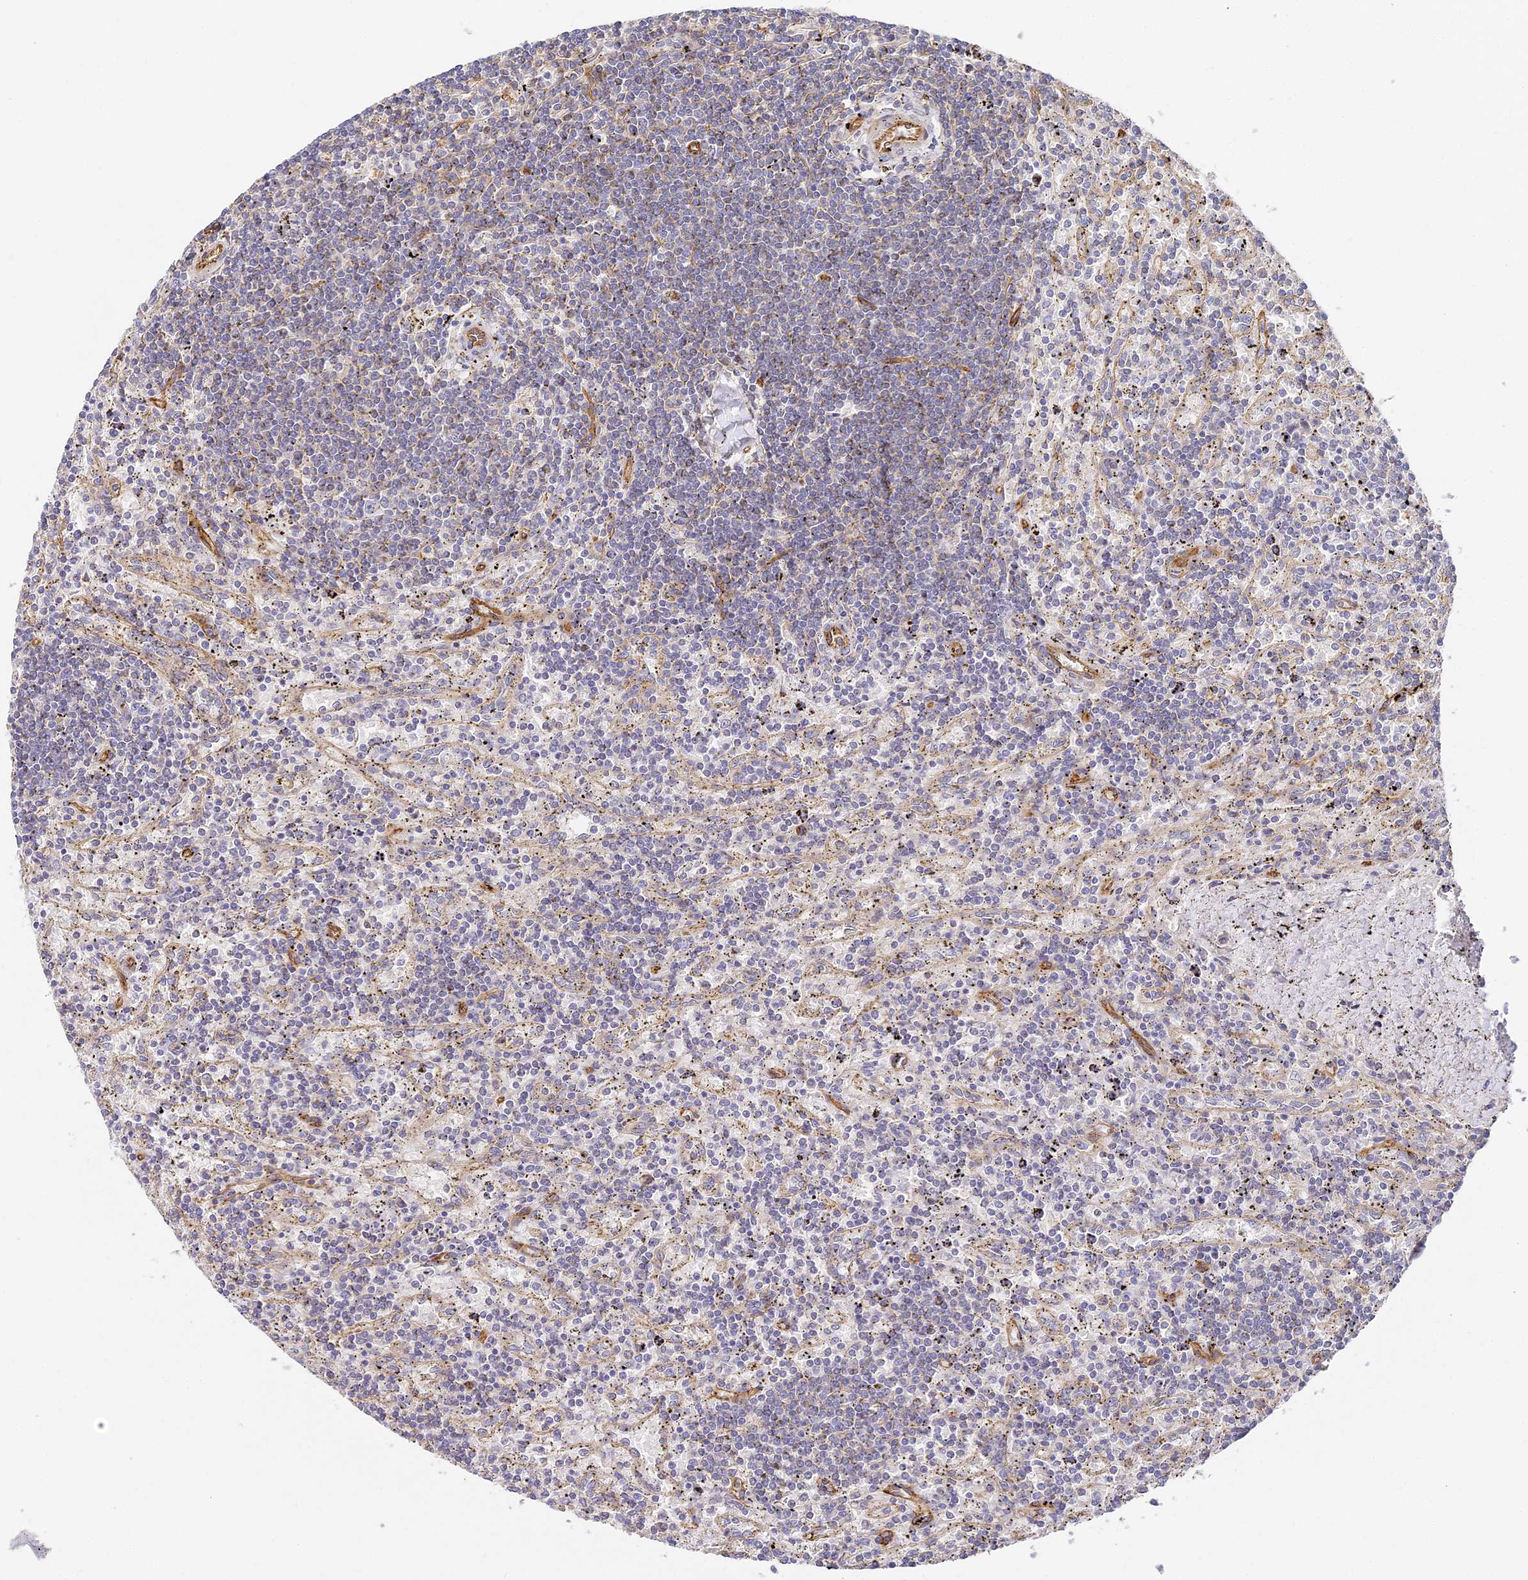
{"staining": {"intensity": "negative", "quantity": "none", "location": "none"}, "tissue": "lymphoma", "cell_type": "Tumor cells", "image_type": "cancer", "snomed": [{"axis": "morphology", "description": "Malignant lymphoma, non-Hodgkin's type, Low grade"}, {"axis": "topography", "description": "Spleen"}], "caption": "Immunohistochemistry histopathology image of neoplastic tissue: malignant lymphoma, non-Hodgkin's type (low-grade) stained with DAB displays no significant protein positivity in tumor cells.", "gene": "CCDC30", "patient": {"sex": "male", "age": 76}}